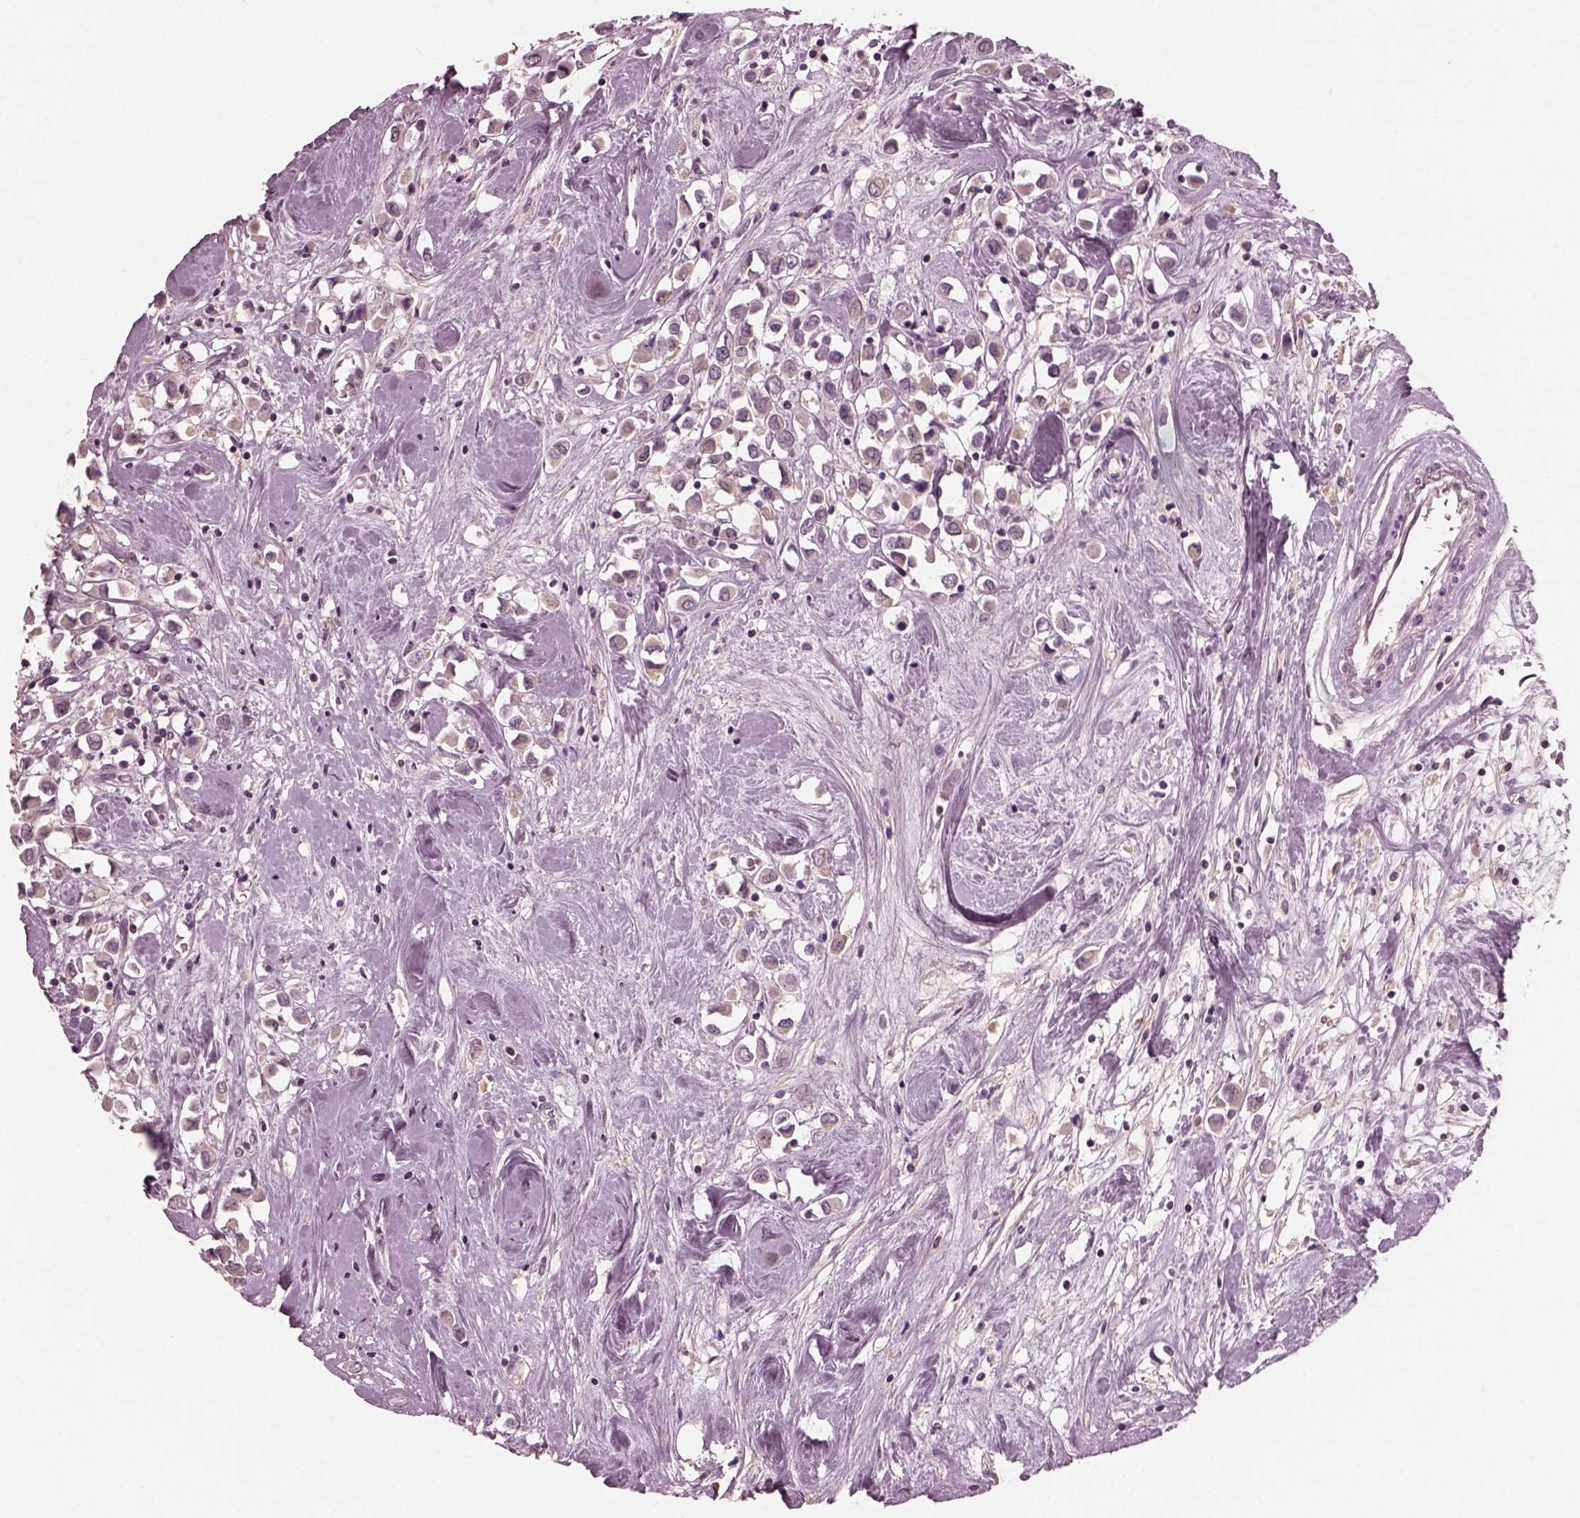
{"staining": {"intensity": "negative", "quantity": "none", "location": "none"}, "tissue": "breast cancer", "cell_type": "Tumor cells", "image_type": "cancer", "snomed": [{"axis": "morphology", "description": "Duct carcinoma"}, {"axis": "topography", "description": "Breast"}], "caption": "DAB (3,3'-diaminobenzidine) immunohistochemical staining of human breast cancer shows no significant staining in tumor cells.", "gene": "PORCN", "patient": {"sex": "female", "age": 61}}